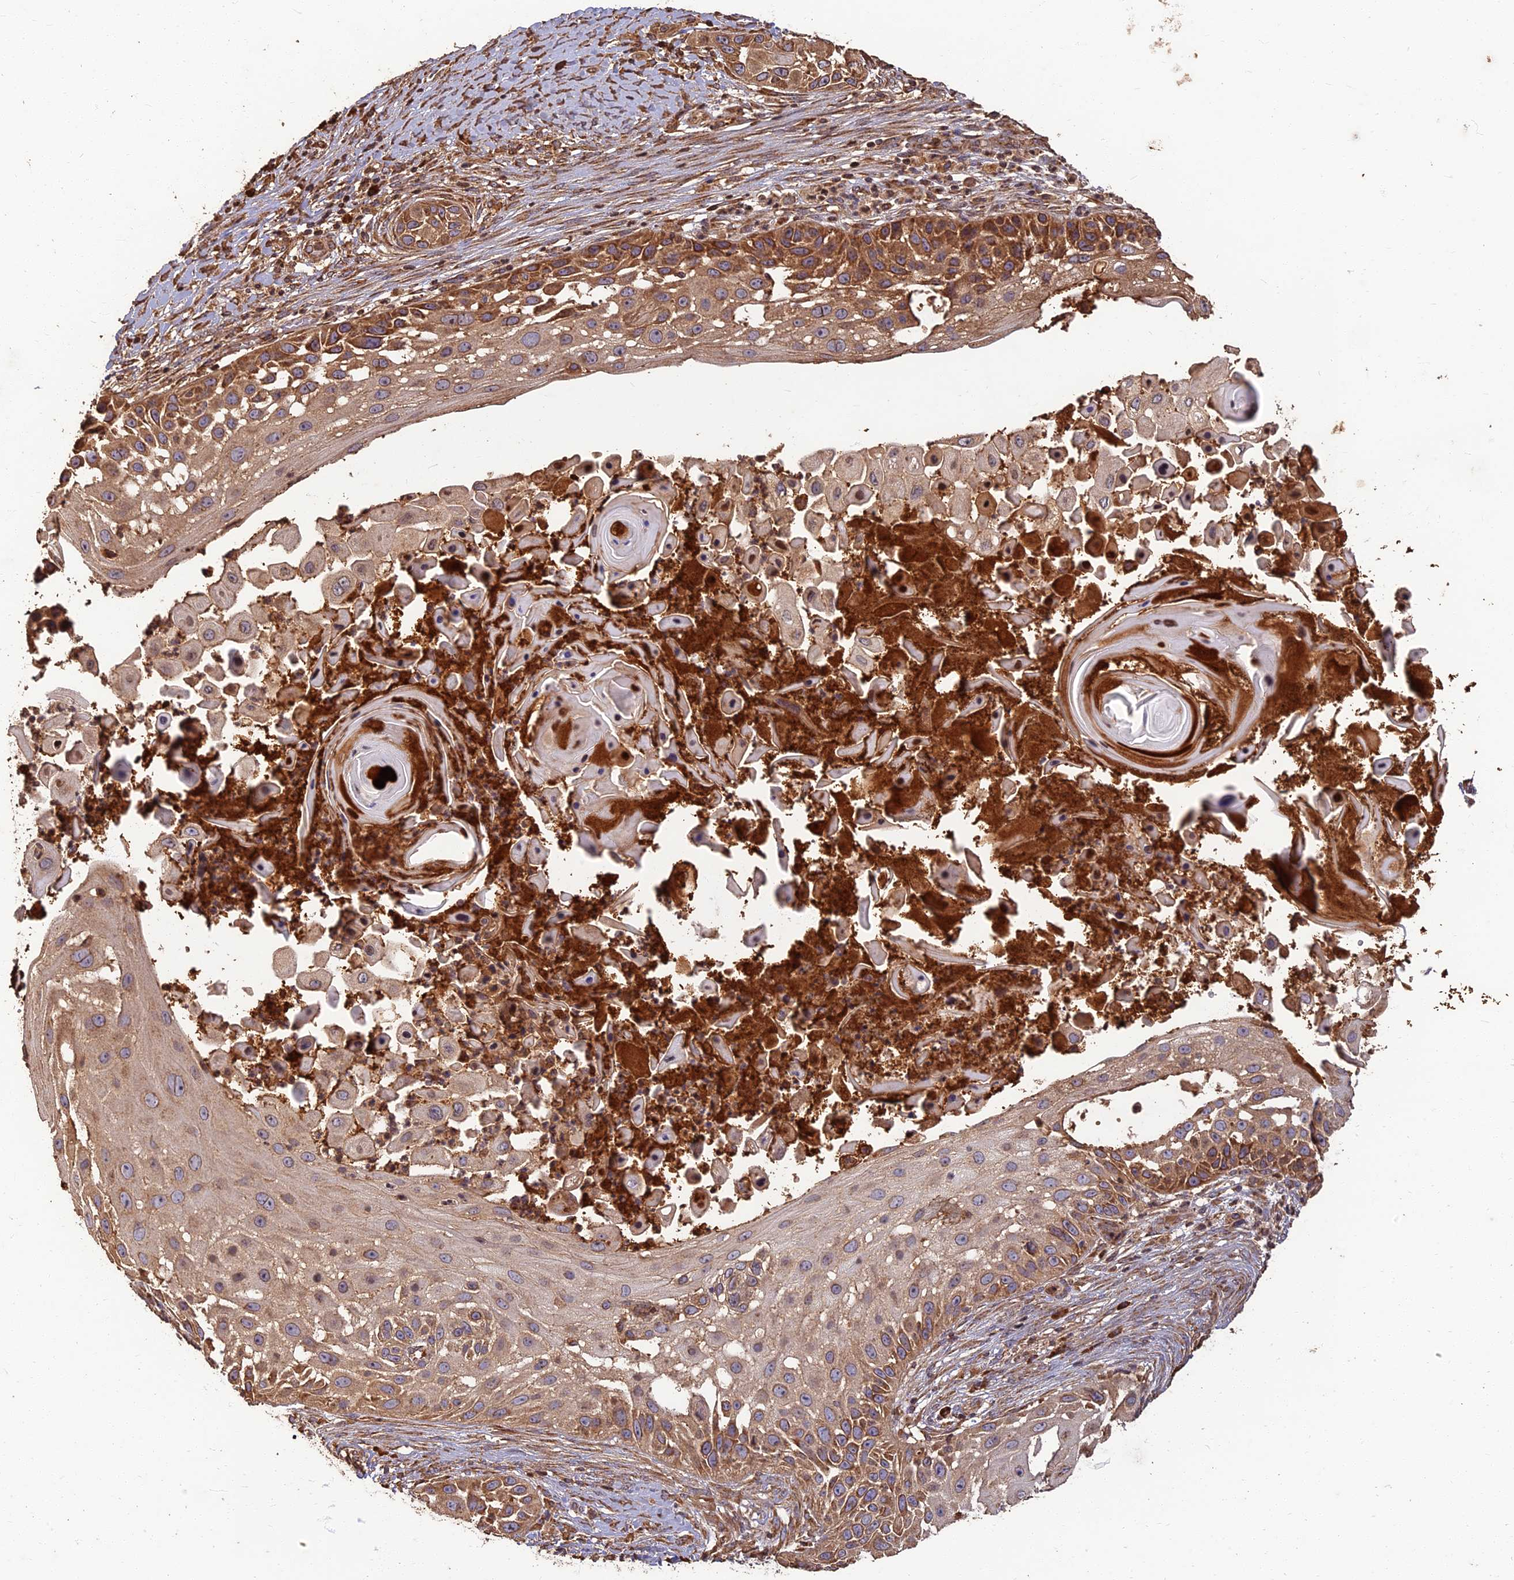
{"staining": {"intensity": "moderate", "quantity": ">75%", "location": "cytoplasmic/membranous"}, "tissue": "skin cancer", "cell_type": "Tumor cells", "image_type": "cancer", "snomed": [{"axis": "morphology", "description": "Squamous cell carcinoma, NOS"}, {"axis": "topography", "description": "Skin"}], "caption": "Skin squamous cell carcinoma stained with DAB (3,3'-diaminobenzidine) immunohistochemistry exhibits medium levels of moderate cytoplasmic/membranous staining in approximately >75% of tumor cells.", "gene": "CORO1C", "patient": {"sex": "female", "age": 44}}